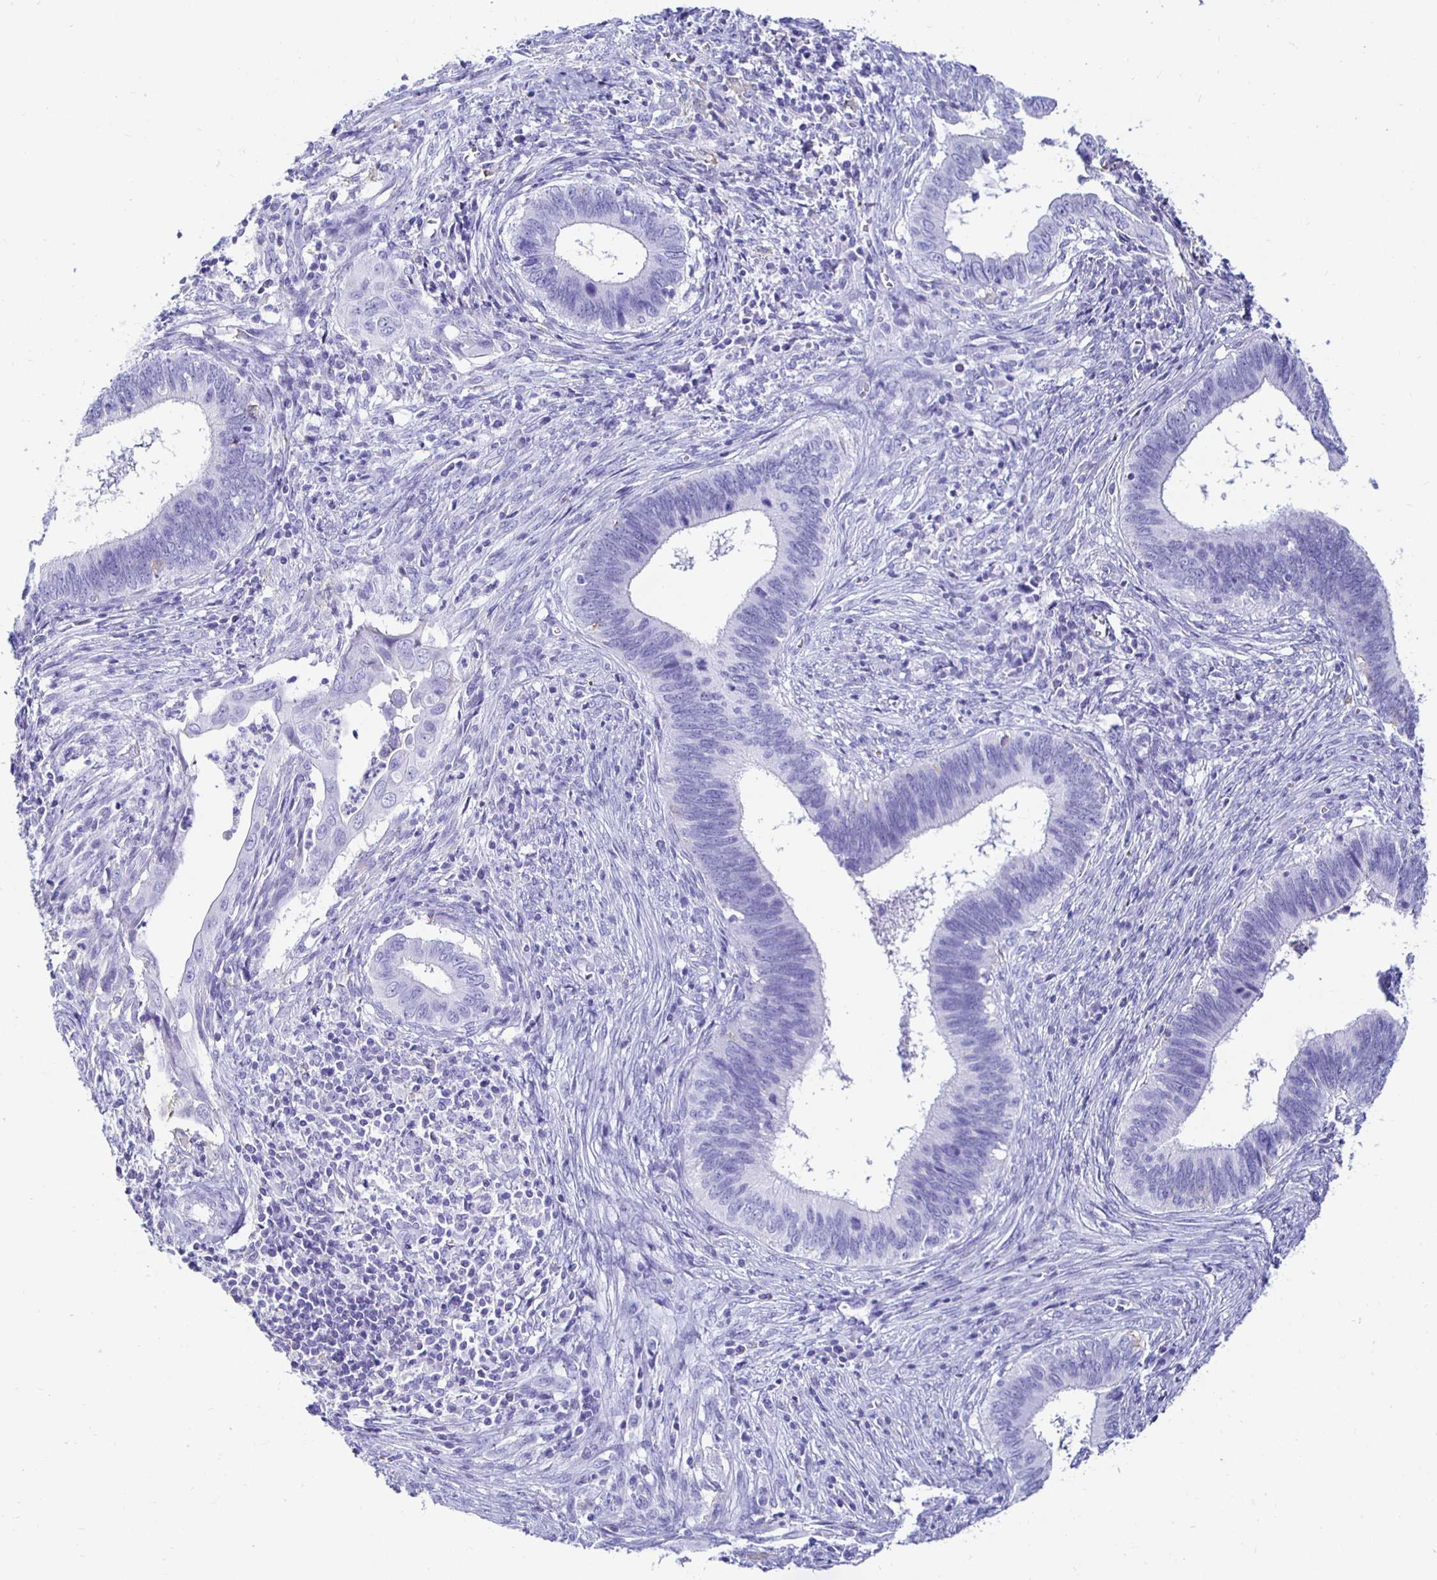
{"staining": {"intensity": "negative", "quantity": "none", "location": "none"}, "tissue": "cervical cancer", "cell_type": "Tumor cells", "image_type": "cancer", "snomed": [{"axis": "morphology", "description": "Adenocarcinoma, NOS"}, {"axis": "topography", "description": "Cervix"}], "caption": "DAB immunohistochemical staining of human cervical cancer reveals no significant expression in tumor cells.", "gene": "UMOD", "patient": {"sex": "female", "age": 42}}